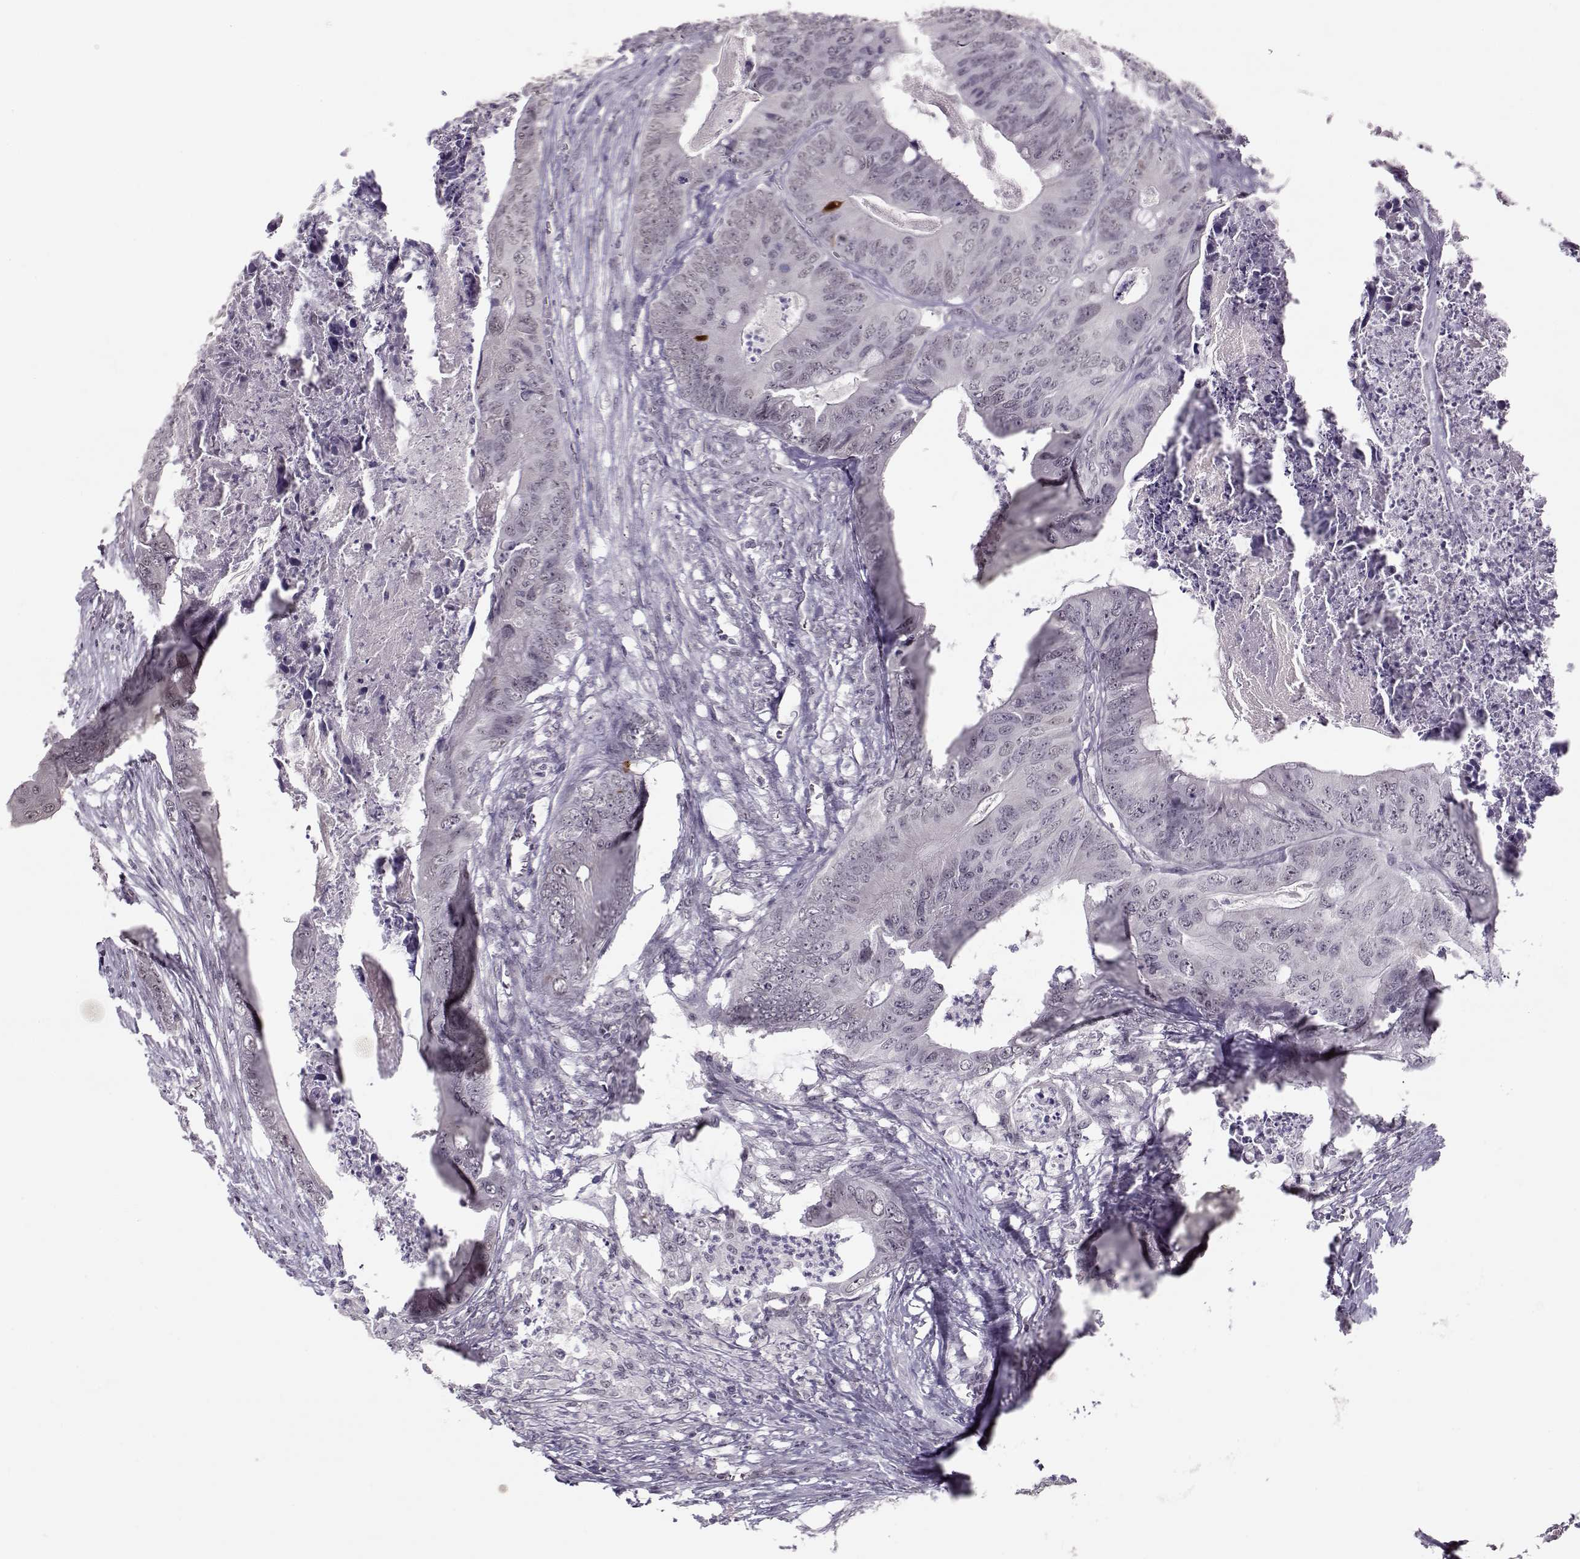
{"staining": {"intensity": "negative", "quantity": "none", "location": "none"}, "tissue": "colorectal cancer", "cell_type": "Tumor cells", "image_type": "cancer", "snomed": [{"axis": "morphology", "description": "Adenocarcinoma, NOS"}, {"axis": "topography", "description": "Colon"}], "caption": "An immunohistochemistry (IHC) histopathology image of adenocarcinoma (colorectal) is shown. There is no staining in tumor cells of adenocarcinoma (colorectal).", "gene": "PCP4", "patient": {"sex": "male", "age": 84}}